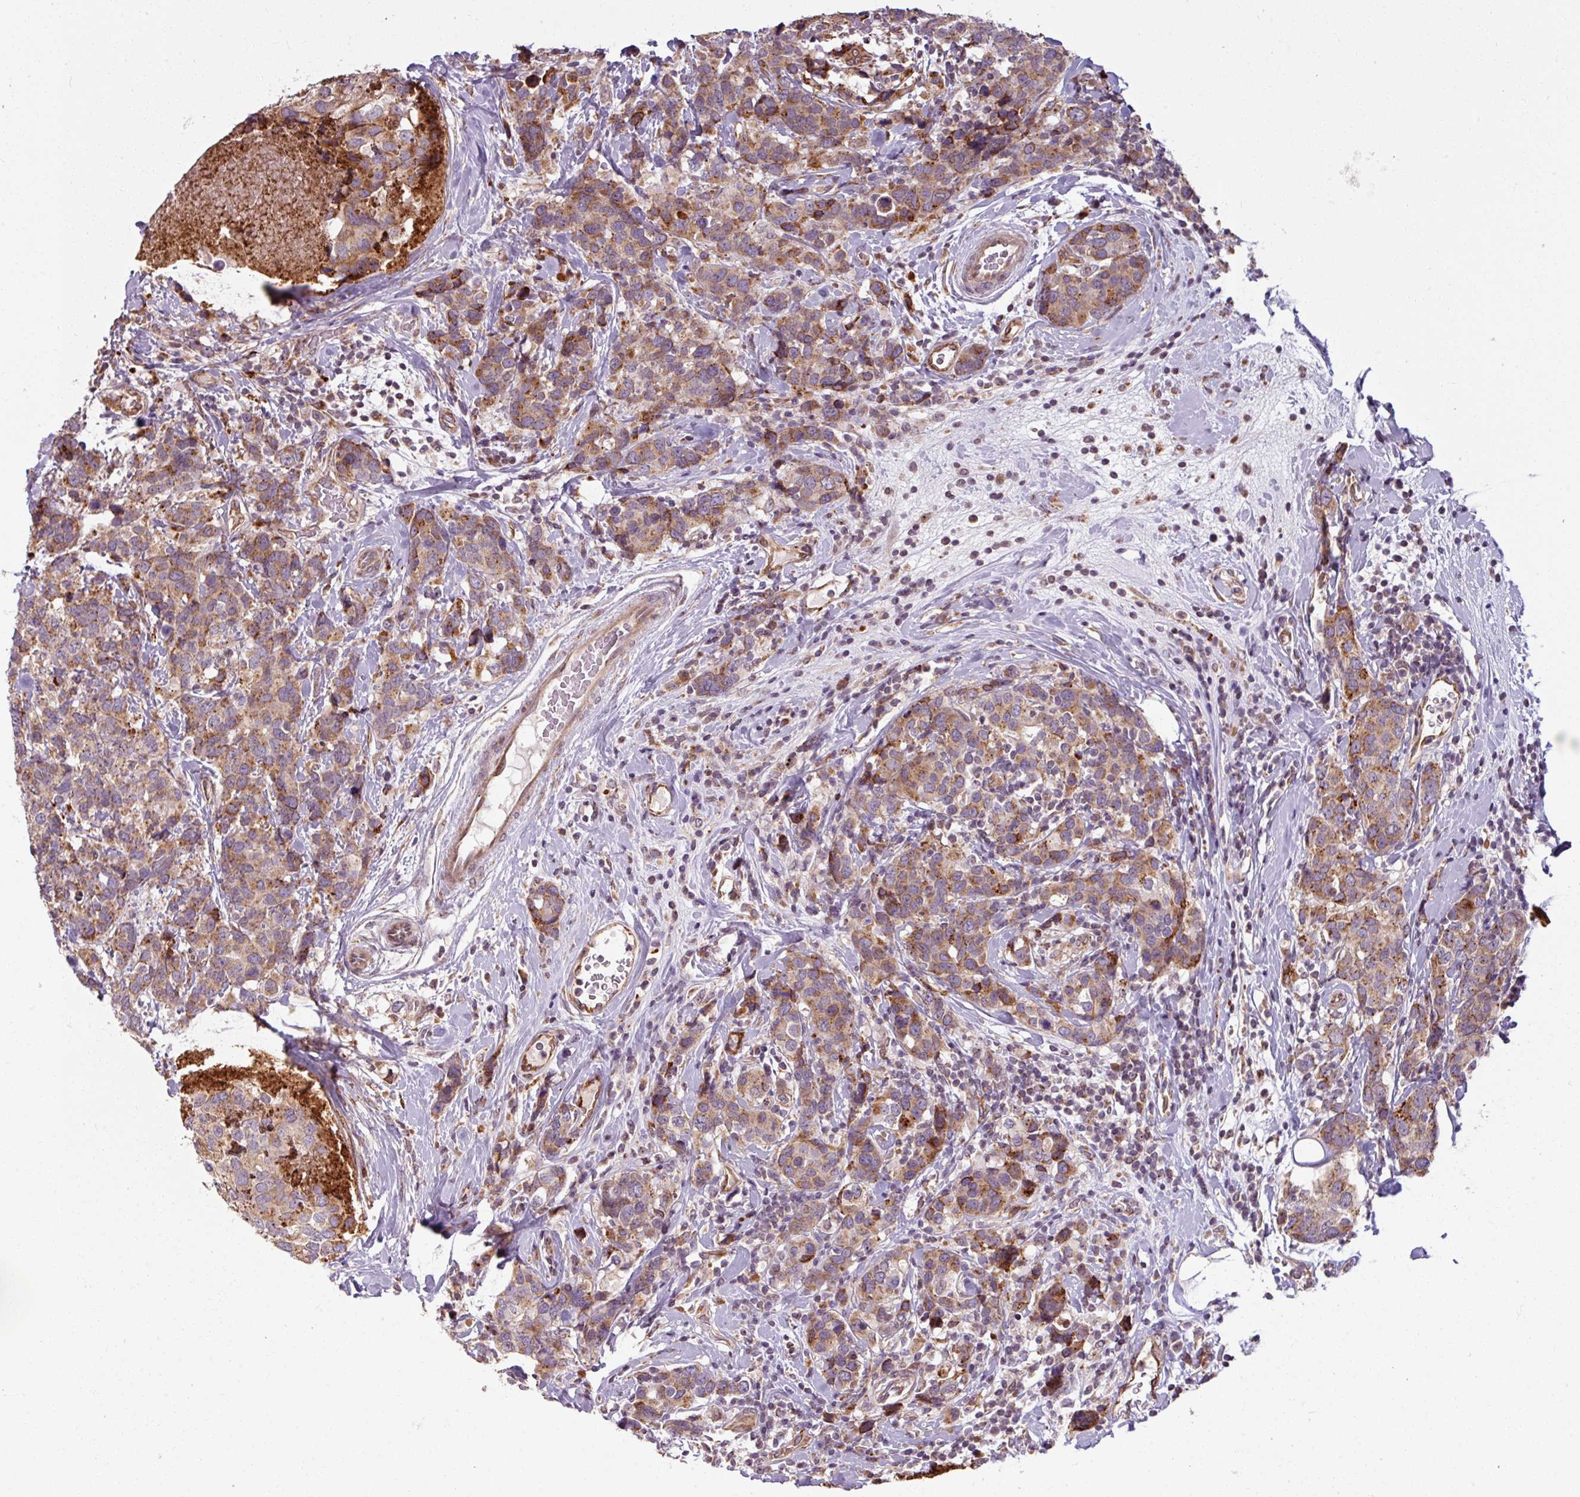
{"staining": {"intensity": "moderate", "quantity": ">75%", "location": "cytoplasmic/membranous"}, "tissue": "breast cancer", "cell_type": "Tumor cells", "image_type": "cancer", "snomed": [{"axis": "morphology", "description": "Lobular carcinoma"}, {"axis": "topography", "description": "Breast"}], "caption": "Human breast cancer (lobular carcinoma) stained with a brown dye displays moderate cytoplasmic/membranous positive positivity in about >75% of tumor cells.", "gene": "MAGT1", "patient": {"sex": "female", "age": 59}}